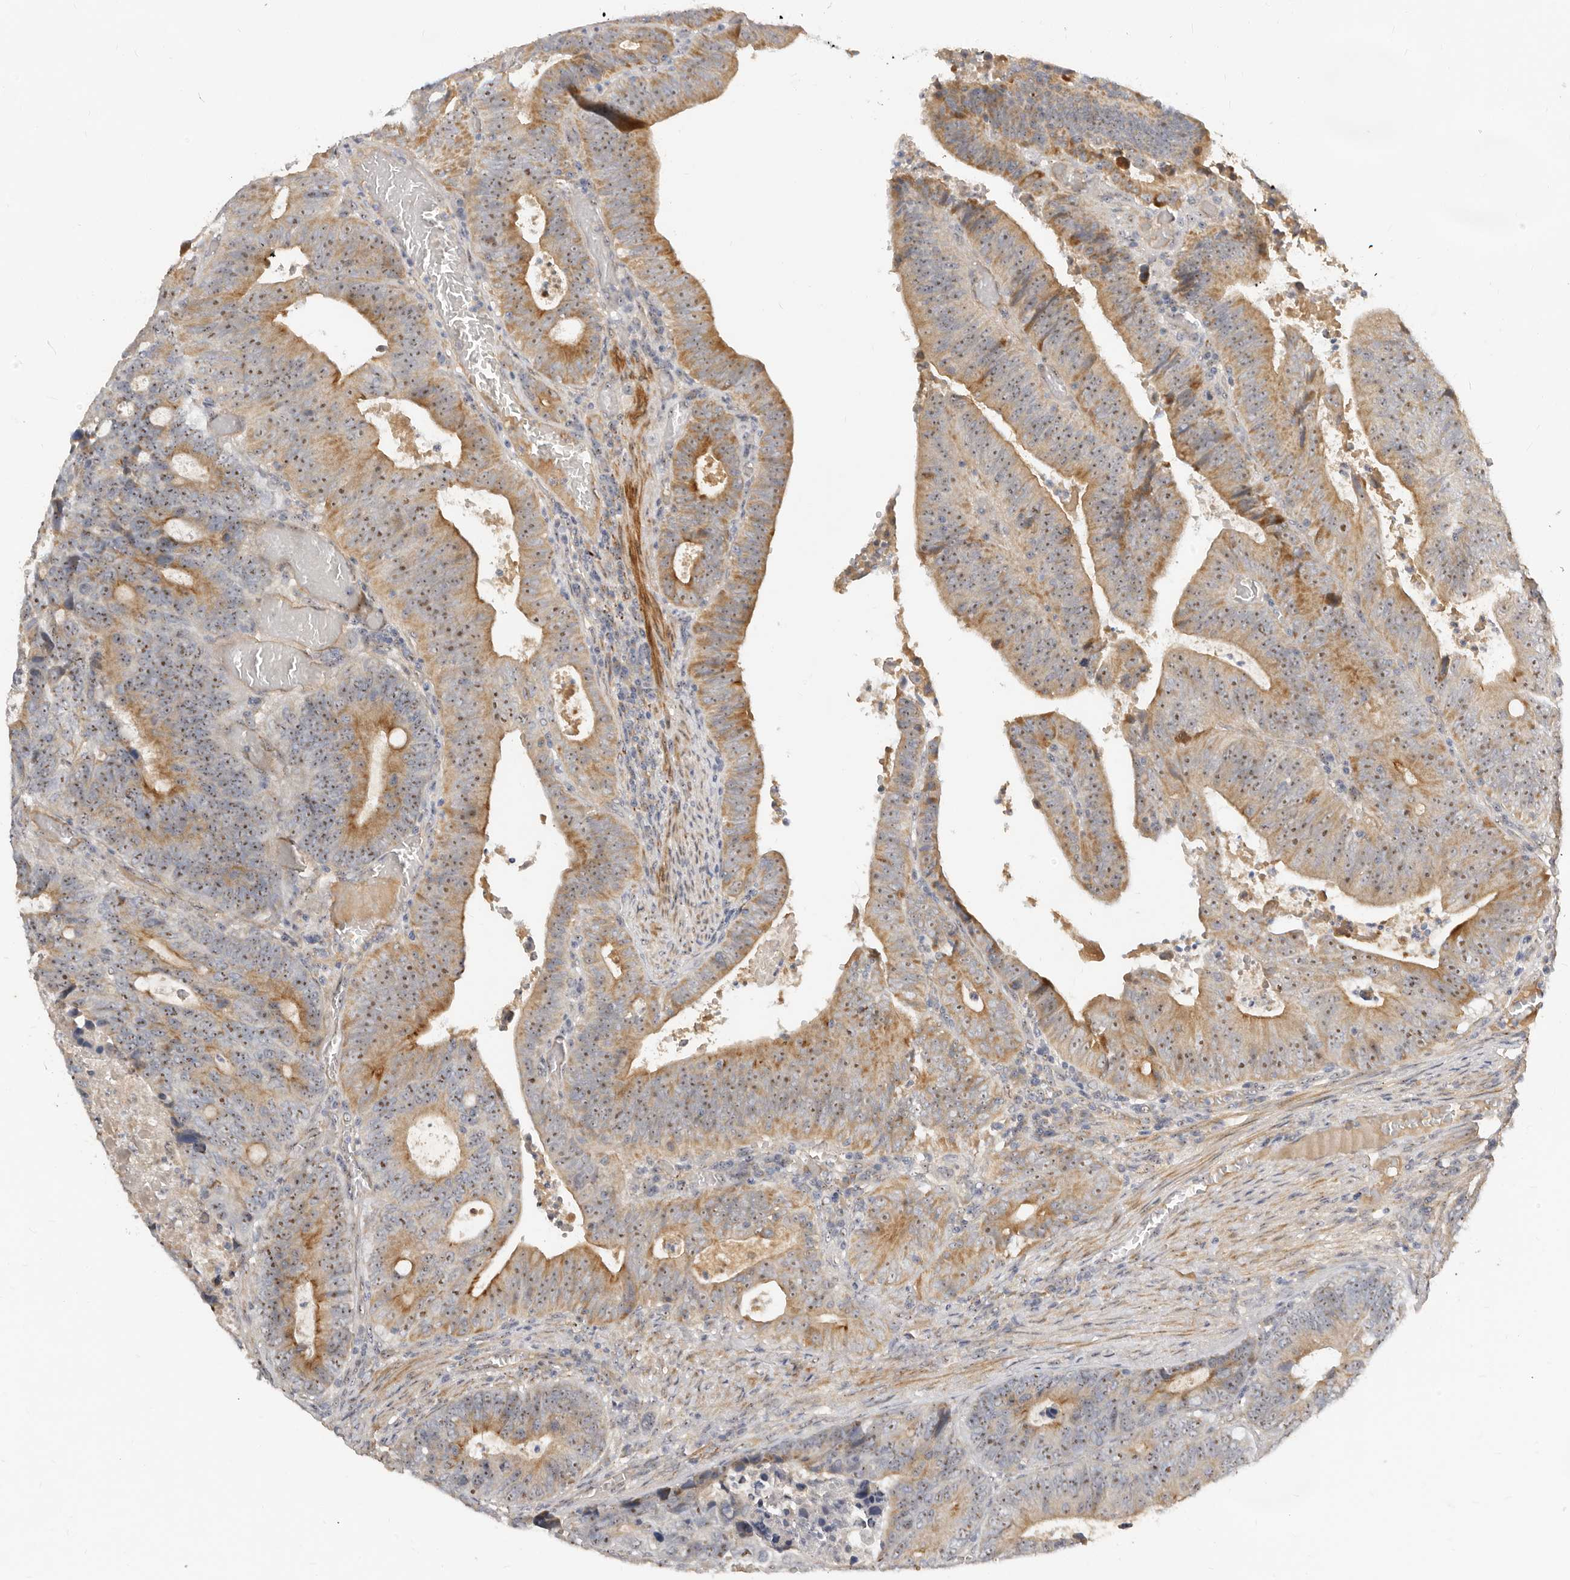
{"staining": {"intensity": "moderate", "quantity": "25%-75%", "location": "cytoplasmic/membranous,nuclear"}, "tissue": "colorectal cancer", "cell_type": "Tumor cells", "image_type": "cancer", "snomed": [{"axis": "morphology", "description": "Adenocarcinoma, NOS"}, {"axis": "topography", "description": "Colon"}], "caption": "Immunohistochemistry of colorectal cancer (adenocarcinoma) shows medium levels of moderate cytoplasmic/membranous and nuclear expression in about 25%-75% of tumor cells.", "gene": "MICALL2", "patient": {"sex": "male", "age": 87}}